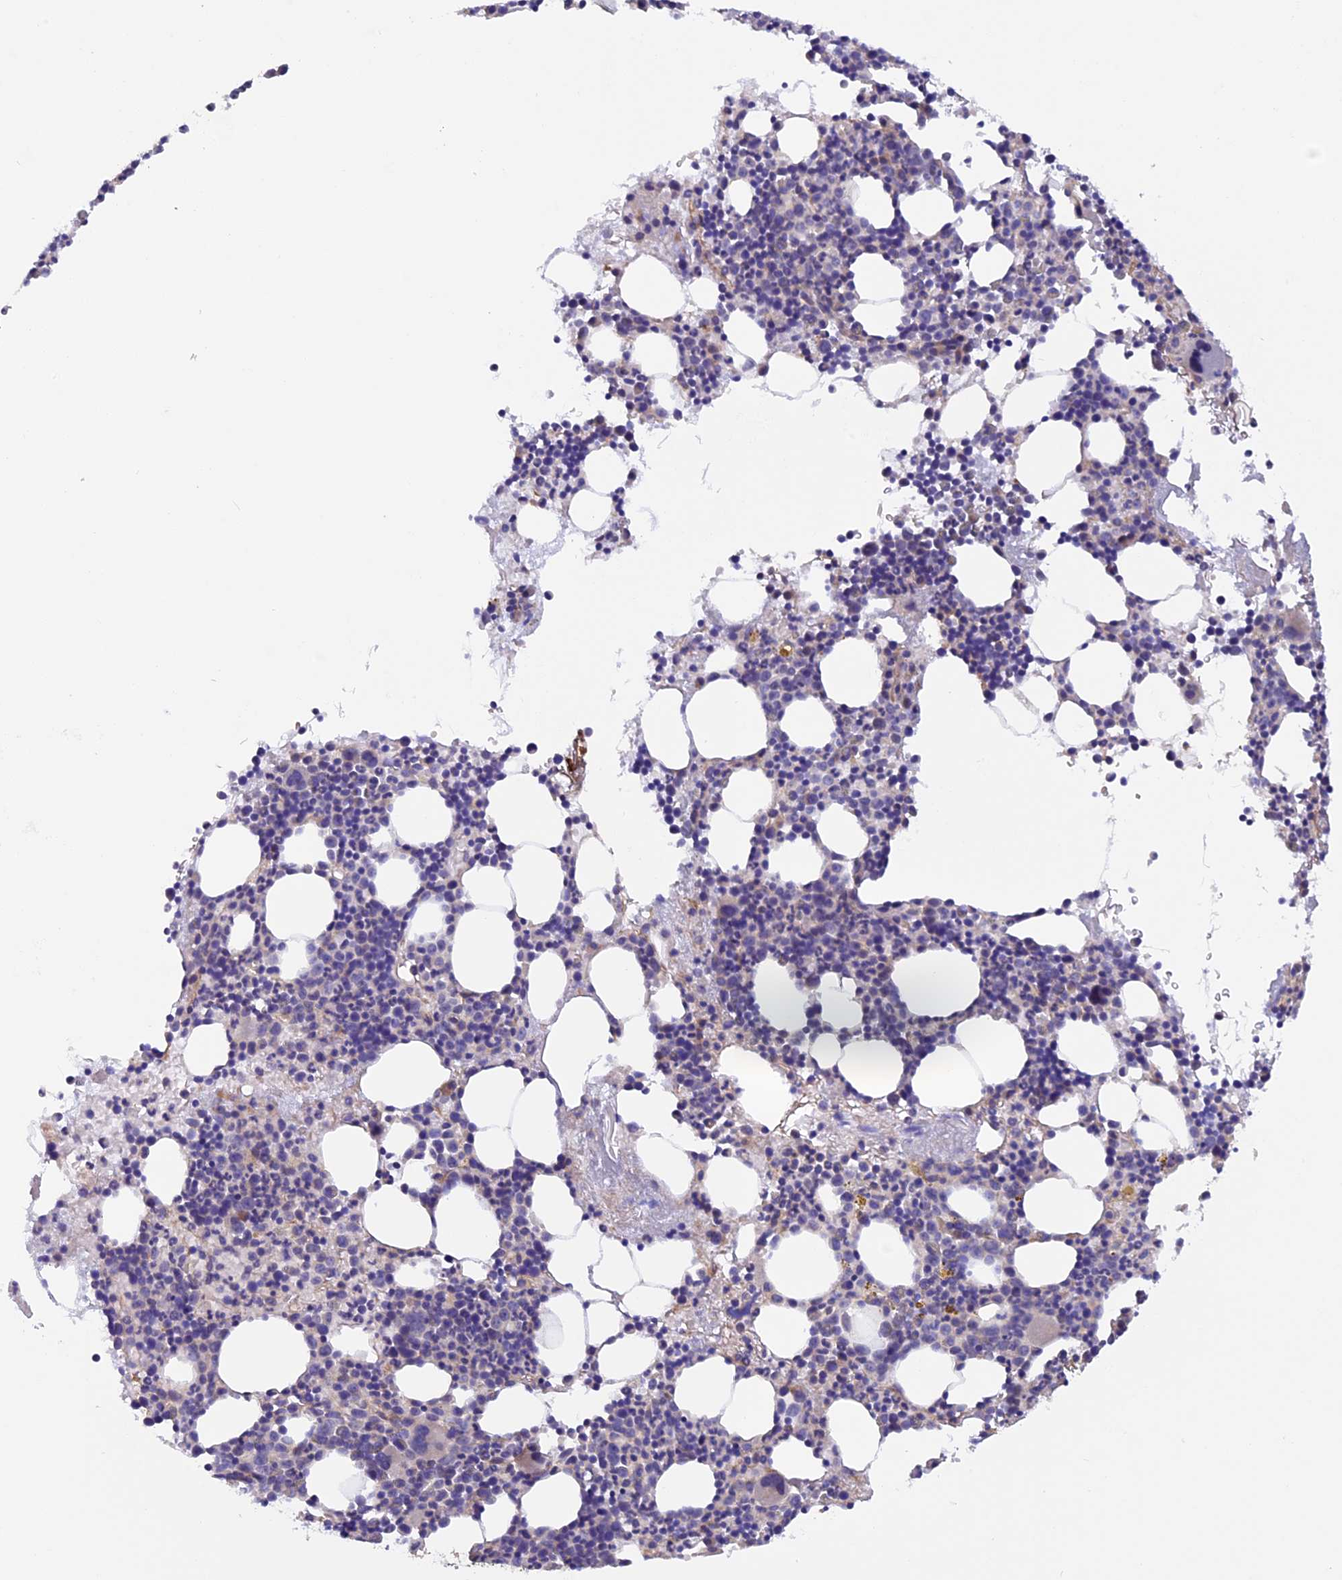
{"staining": {"intensity": "weak", "quantity": "<25%", "location": "cytoplasmic/membranous"}, "tissue": "bone marrow", "cell_type": "Hematopoietic cells", "image_type": "normal", "snomed": [{"axis": "morphology", "description": "Normal tissue, NOS"}, {"axis": "topography", "description": "Bone marrow"}], "caption": "Immunohistochemistry micrograph of benign human bone marrow stained for a protein (brown), which demonstrates no positivity in hematopoietic cells. Nuclei are stained in blue.", "gene": "DUS3L", "patient": {"sex": "male", "age": 51}}